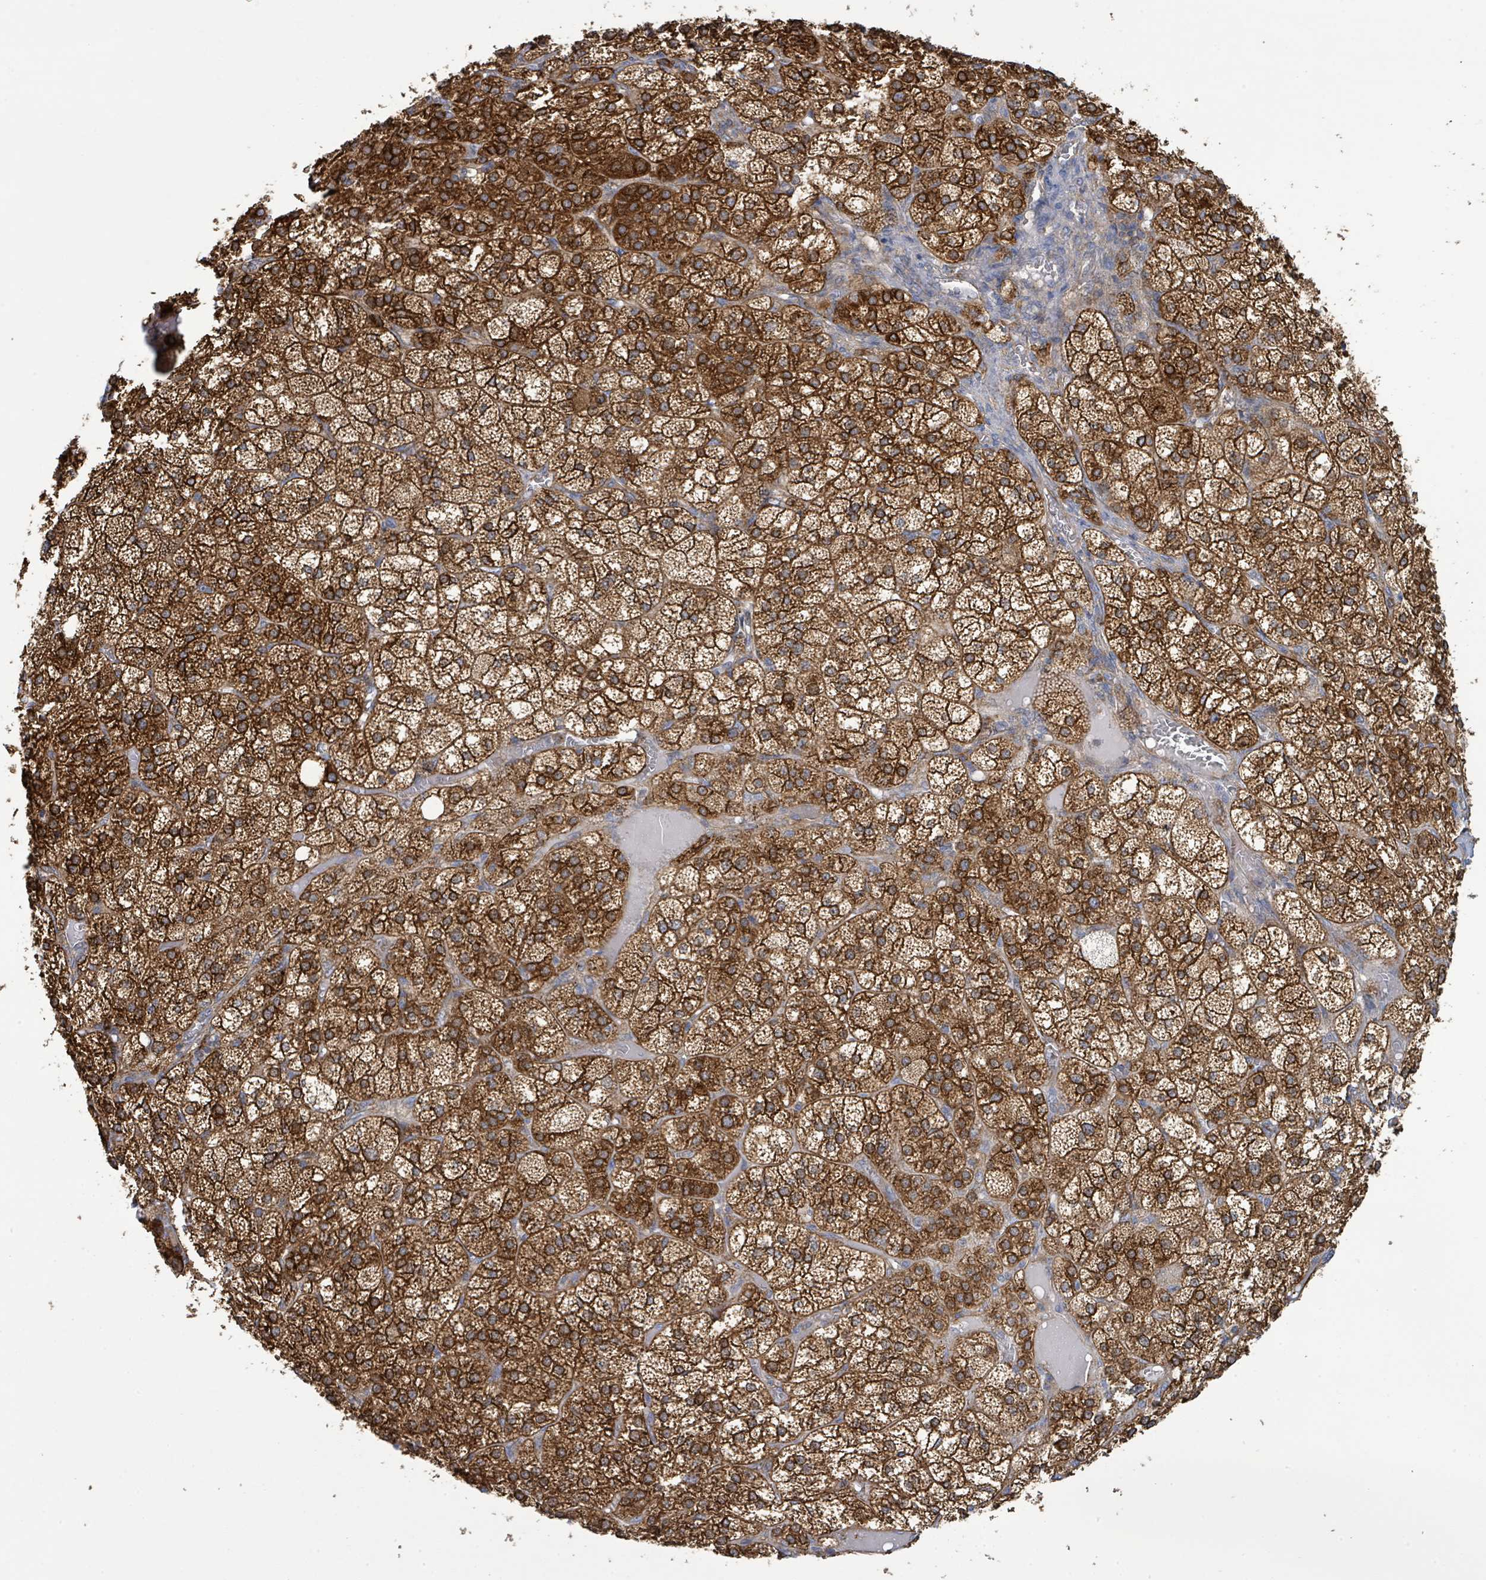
{"staining": {"intensity": "strong", "quantity": ">75%", "location": "cytoplasmic/membranous"}, "tissue": "adrenal gland", "cell_type": "Glandular cells", "image_type": "normal", "snomed": [{"axis": "morphology", "description": "Normal tissue, NOS"}, {"axis": "topography", "description": "Adrenal gland"}], "caption": "Human adrenal gland stained with a brown dye displays strong cytoplasmic/membranous positive staining in approximately >75% of glandular cells.", "gene": "EGFL7", "patient": {"sex": "female", "age": 60}}